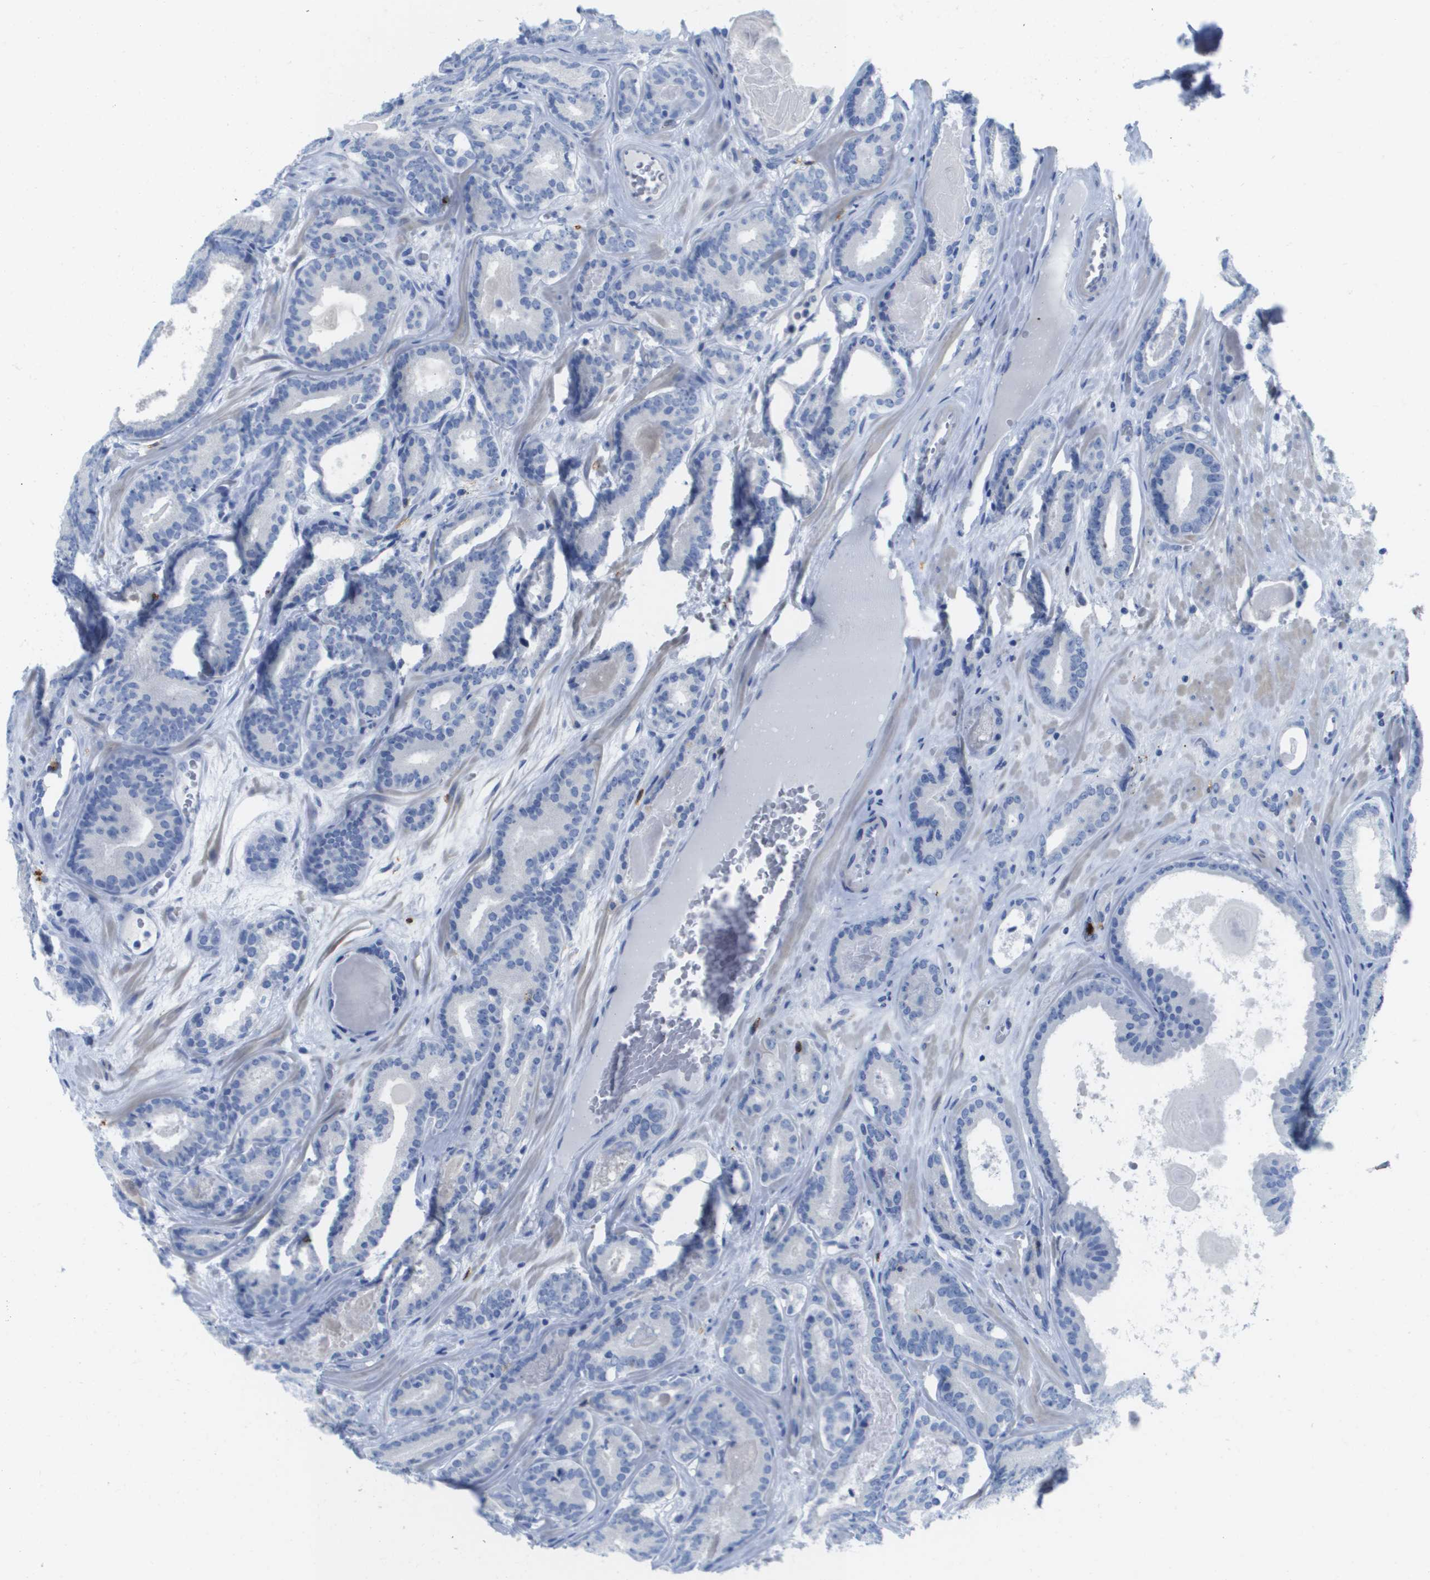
{"staining": {"intensity": "negative", "quantity": "none", "location": "none"}, "tissue": "prostate cancer", "cell_type": "Tumor cells", "image_type": "cancer", "snomed": [{"axis": "morphology", "description": "Adenocarcinoma, High grade"}, {"axis": "topography", "description": "Prostate"}], "caption": "DAB immunohistochemical staining of prostate cancer (adenocarcinoma (high-grade)) demonstrates no significant expression in tumor cells. (DAB immunohistochemistry visualized using brightfield microscopy, high magnification).", "gene": "MS4A1", "patient": {"sex": "male", "age": 60}}